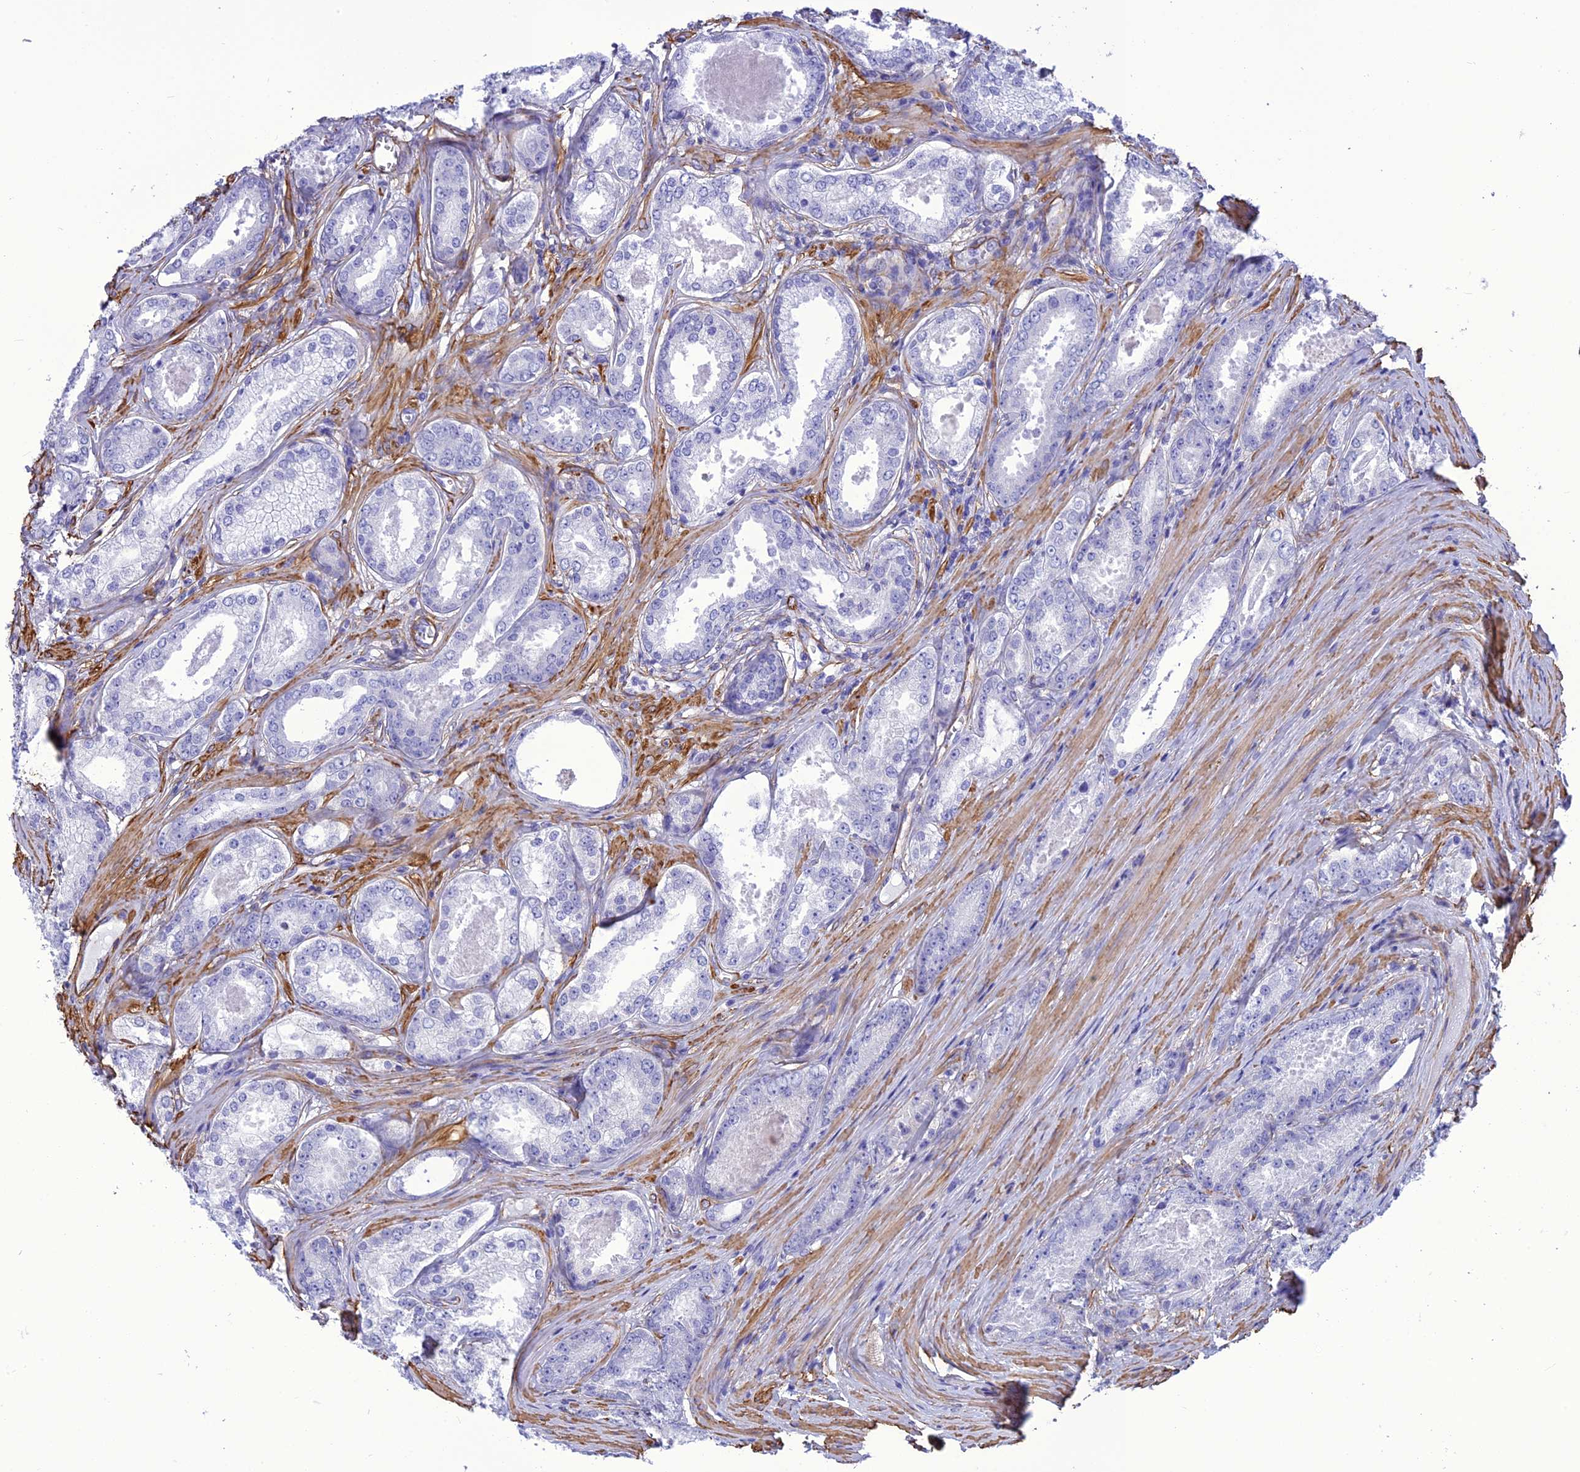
{"staining": {"intensity": "negative", "quantity": "none", "location": "none"}, "tissue": "prostate cancer", "cell_type": "Tumor cells", "image_type": "cancer", "snomed": [{"axis": "morphology", "description": "Adenocarcinoma, Low grade"}, {"axis": "topography", "description": "Prostate"}], "caption": "DAB immunohistochemical staining of prostate cancer displays no significant expression in tumor cells.", "gene": "NKD1", "patient": {"sex": "male", "age": 68}}